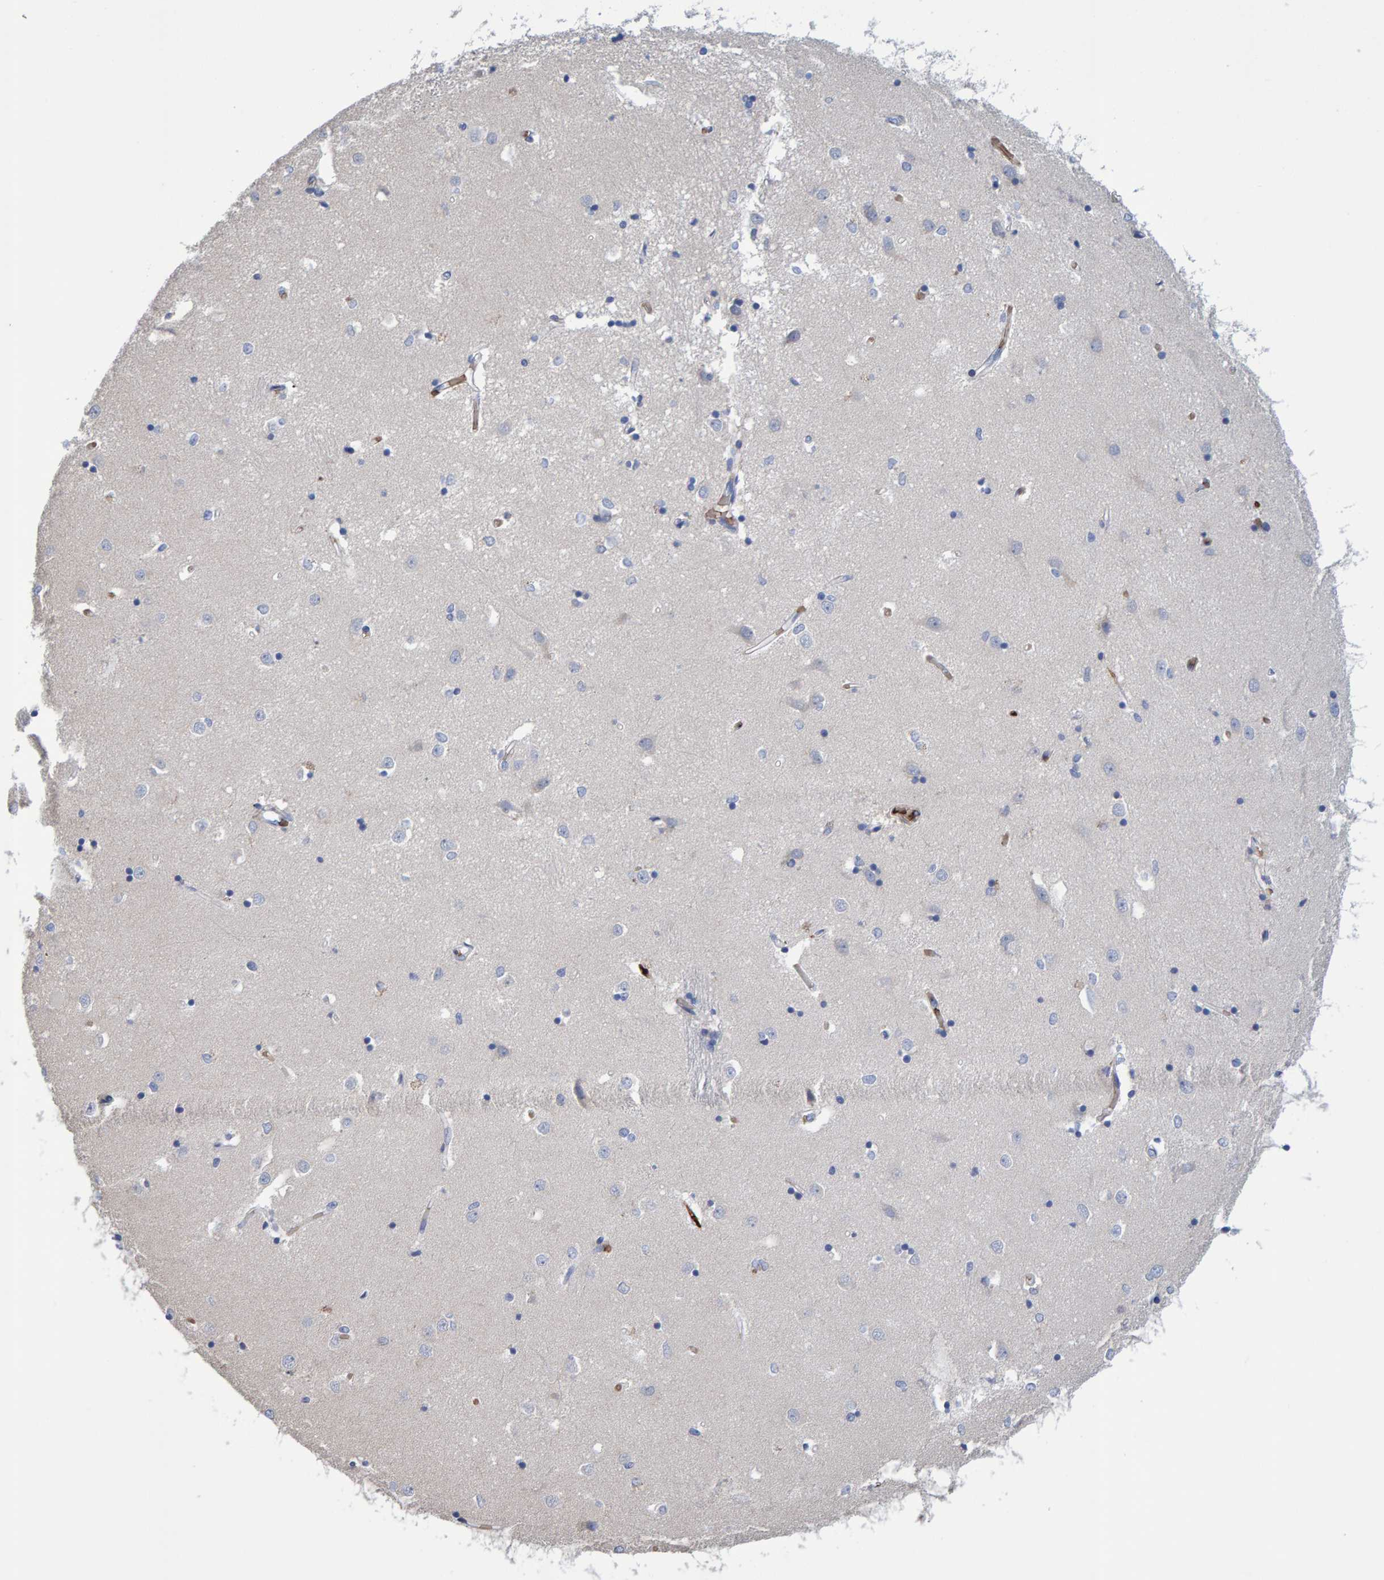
{"staining": {"intensity": "negative", "quantity": "none", "location": "none"}, "tissue": "caudate", "cell_type": "Glial cells", "image_type": "normal", "snomed": [{"axis": "morphology", "description": "Normal tissue, NOS"}, {"axis": "topography", "description": "Lateral ventricle wall"}], "caption": "High power microscopy image of an IHC micrograph of unremarkable caudate, revealing no significant staining in glial cells.", "gene": "VPS9D1", "patient": {"sex": "male", "age": 45}}